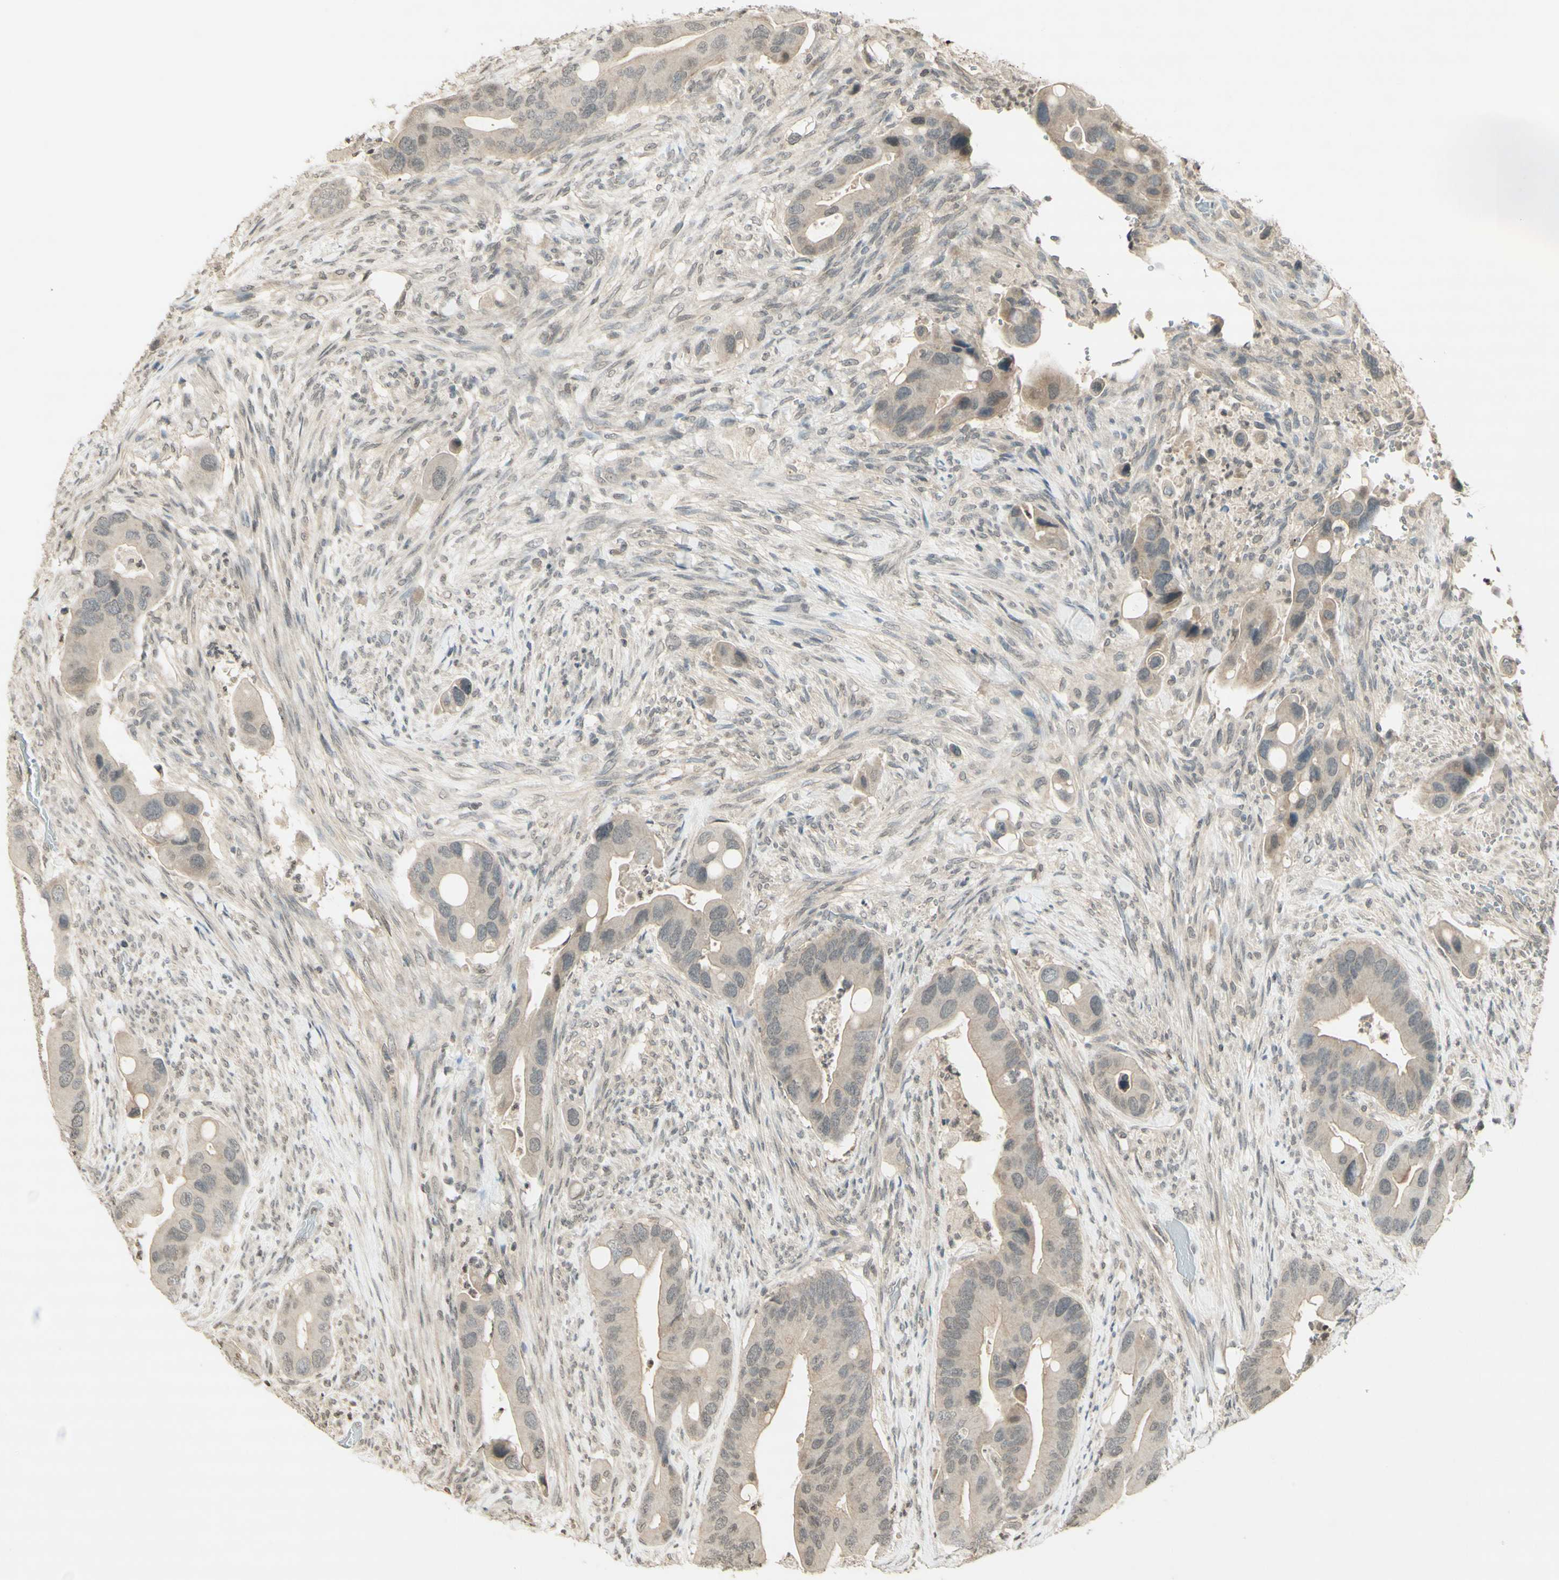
{"staining": {"intensity": "weak", "quantity": ">75%", "location": "cytoplasmic/membranous"}, "tissue": "colorectal cancer", "cell_type": "Tumor cells", "image_type": "cancer", "snomed": [{"axis": "morphology", "description": "Adenocarcinoma, NOS"}, {"axis": "topography", "description": "Rectum"}], "caption": "High-power microscopy captured an immunohistochemistry (IHC) photomicrograph of adenocarcinoma (colorectal), revealing weak cytoplasmic/membranous staining in approximately >75% of tumor cells.", "gene": "GLI1", "patient": {"sex": "female", "age": 57}}